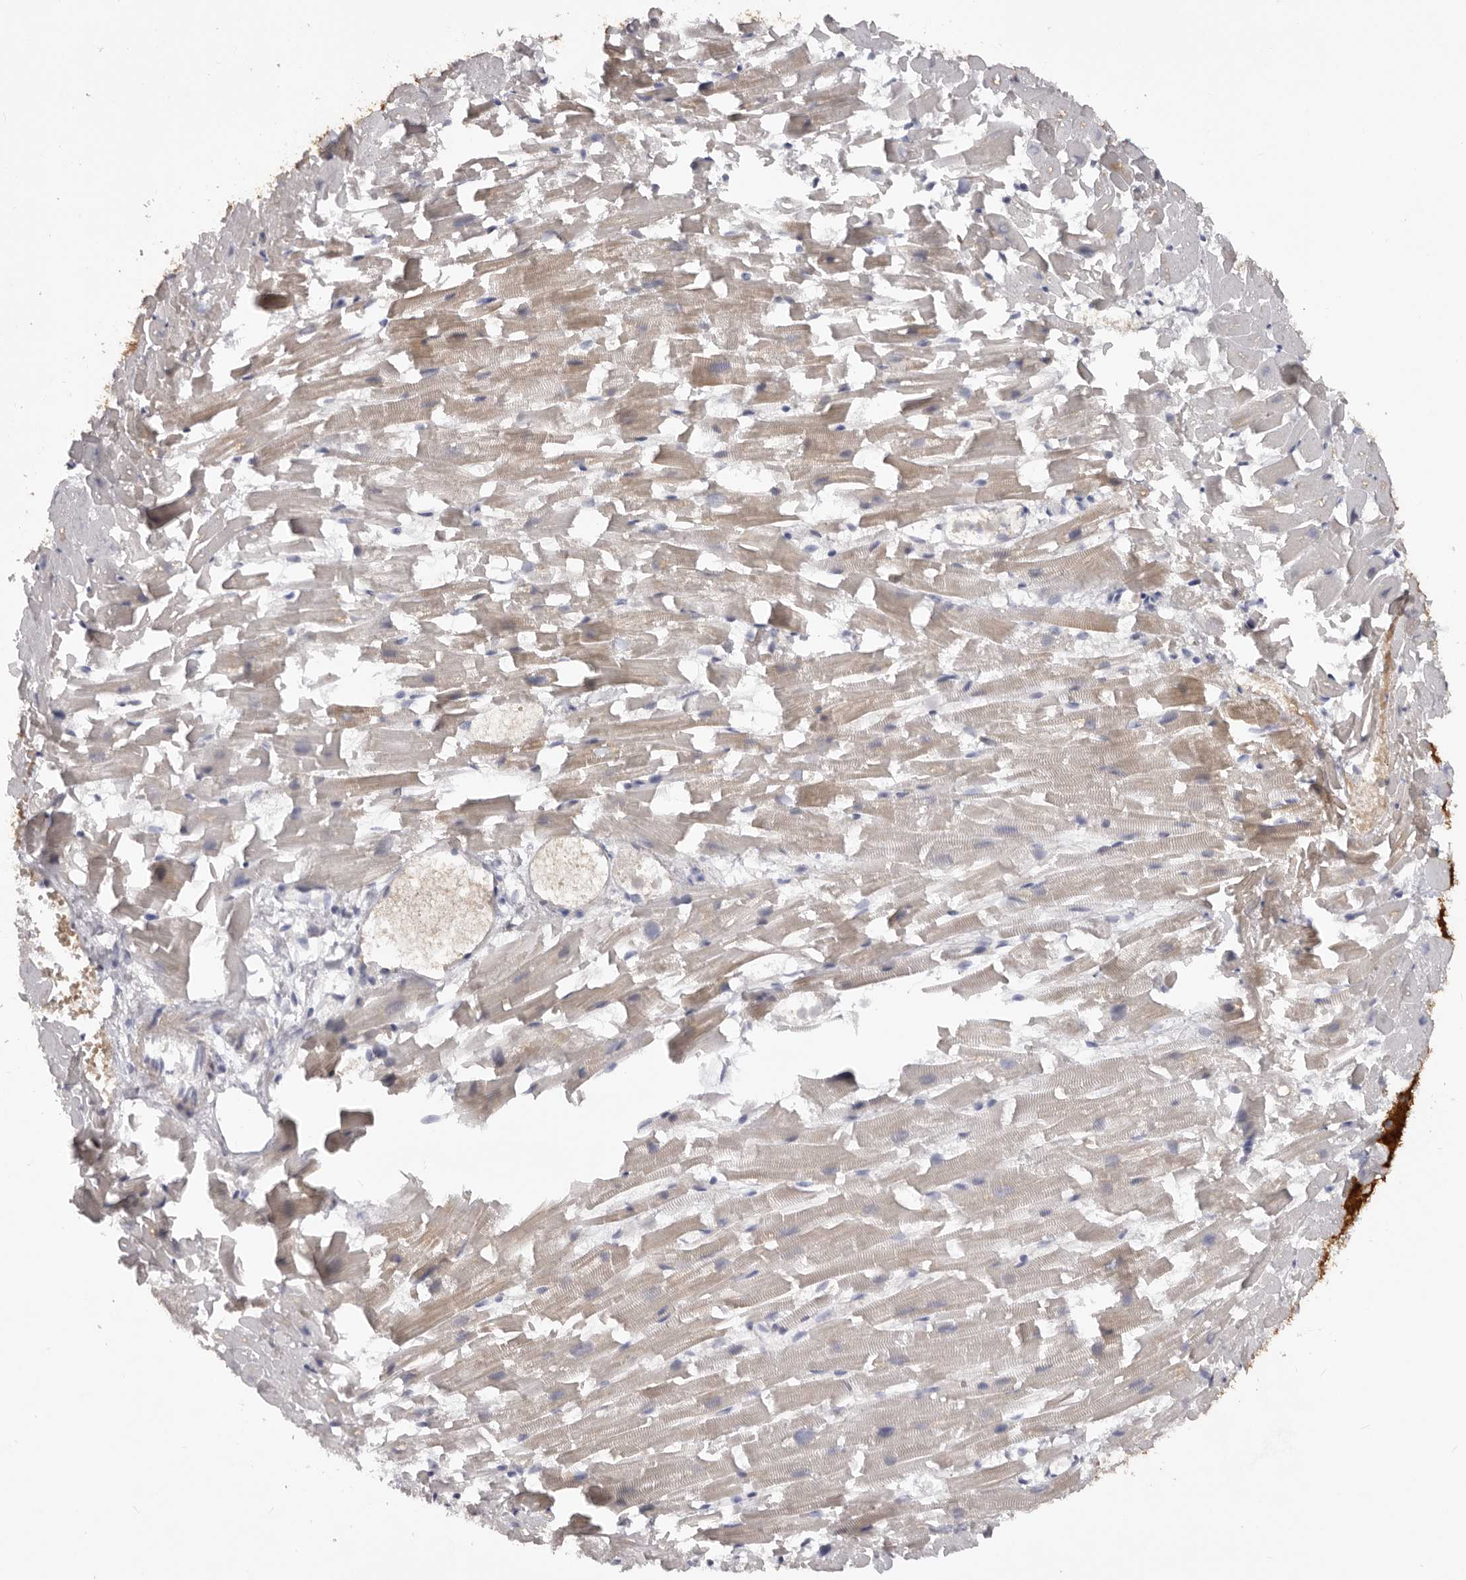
{"staining": {"intensity": "weak", "quantity": "25%-75%", "location": "cytoplasmic/membranous"}, "tissue": "heart muscle", "cell_type": "Cardiomyocytes", "image_type": "normal", "snomed": [{"axis": "morphology", "description": "Normal tissue, NOS"}, {"axis": "topography", "description": "Heart"}], "caption": "Protein analysis of benign heart muscle shows weak cytoplasmic/membranous staining in about 25%-75% of cardiomyocytes. Nuclei are stained in blue.", "gene": "TNR", "patient": {"sex": "female", "age": 64}}